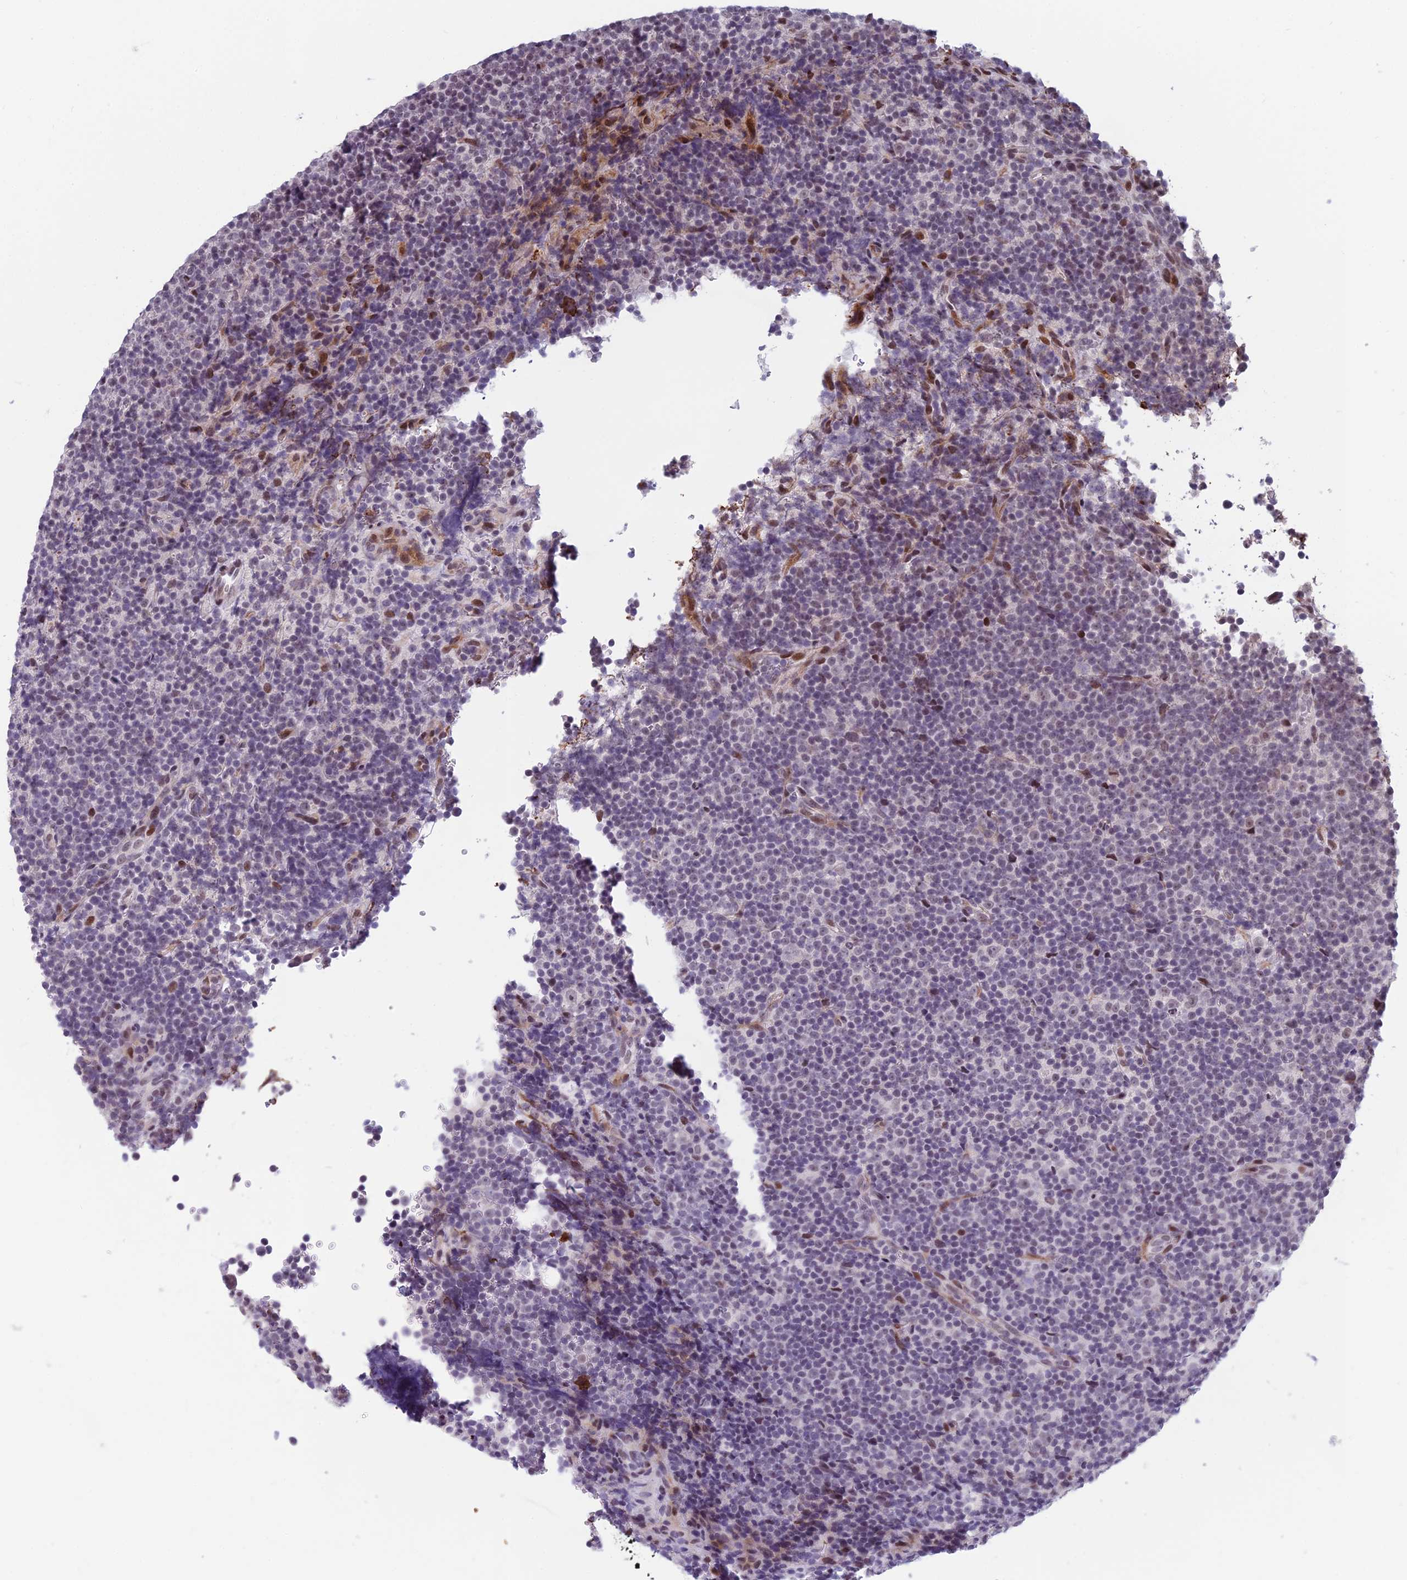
{"staining": {"intensity": "negative", "quantity": "none", "location": "none"}, "tissue": "lymphoma", "cell_type": "Tumor cells", "image_type": "cancer", "snomed": [{"axis": "morphology", "description": "Malignant lymphoma, non-Hodgkin's type, Low grade"}, {"axis": "topography", "description": "Lymph node"}], "caption": "Immunohistochemistry of human lymphoma displays no positivity in tumor cells.", "gene": "RGS17", "patient": {"sex": "female", "age": 67}}